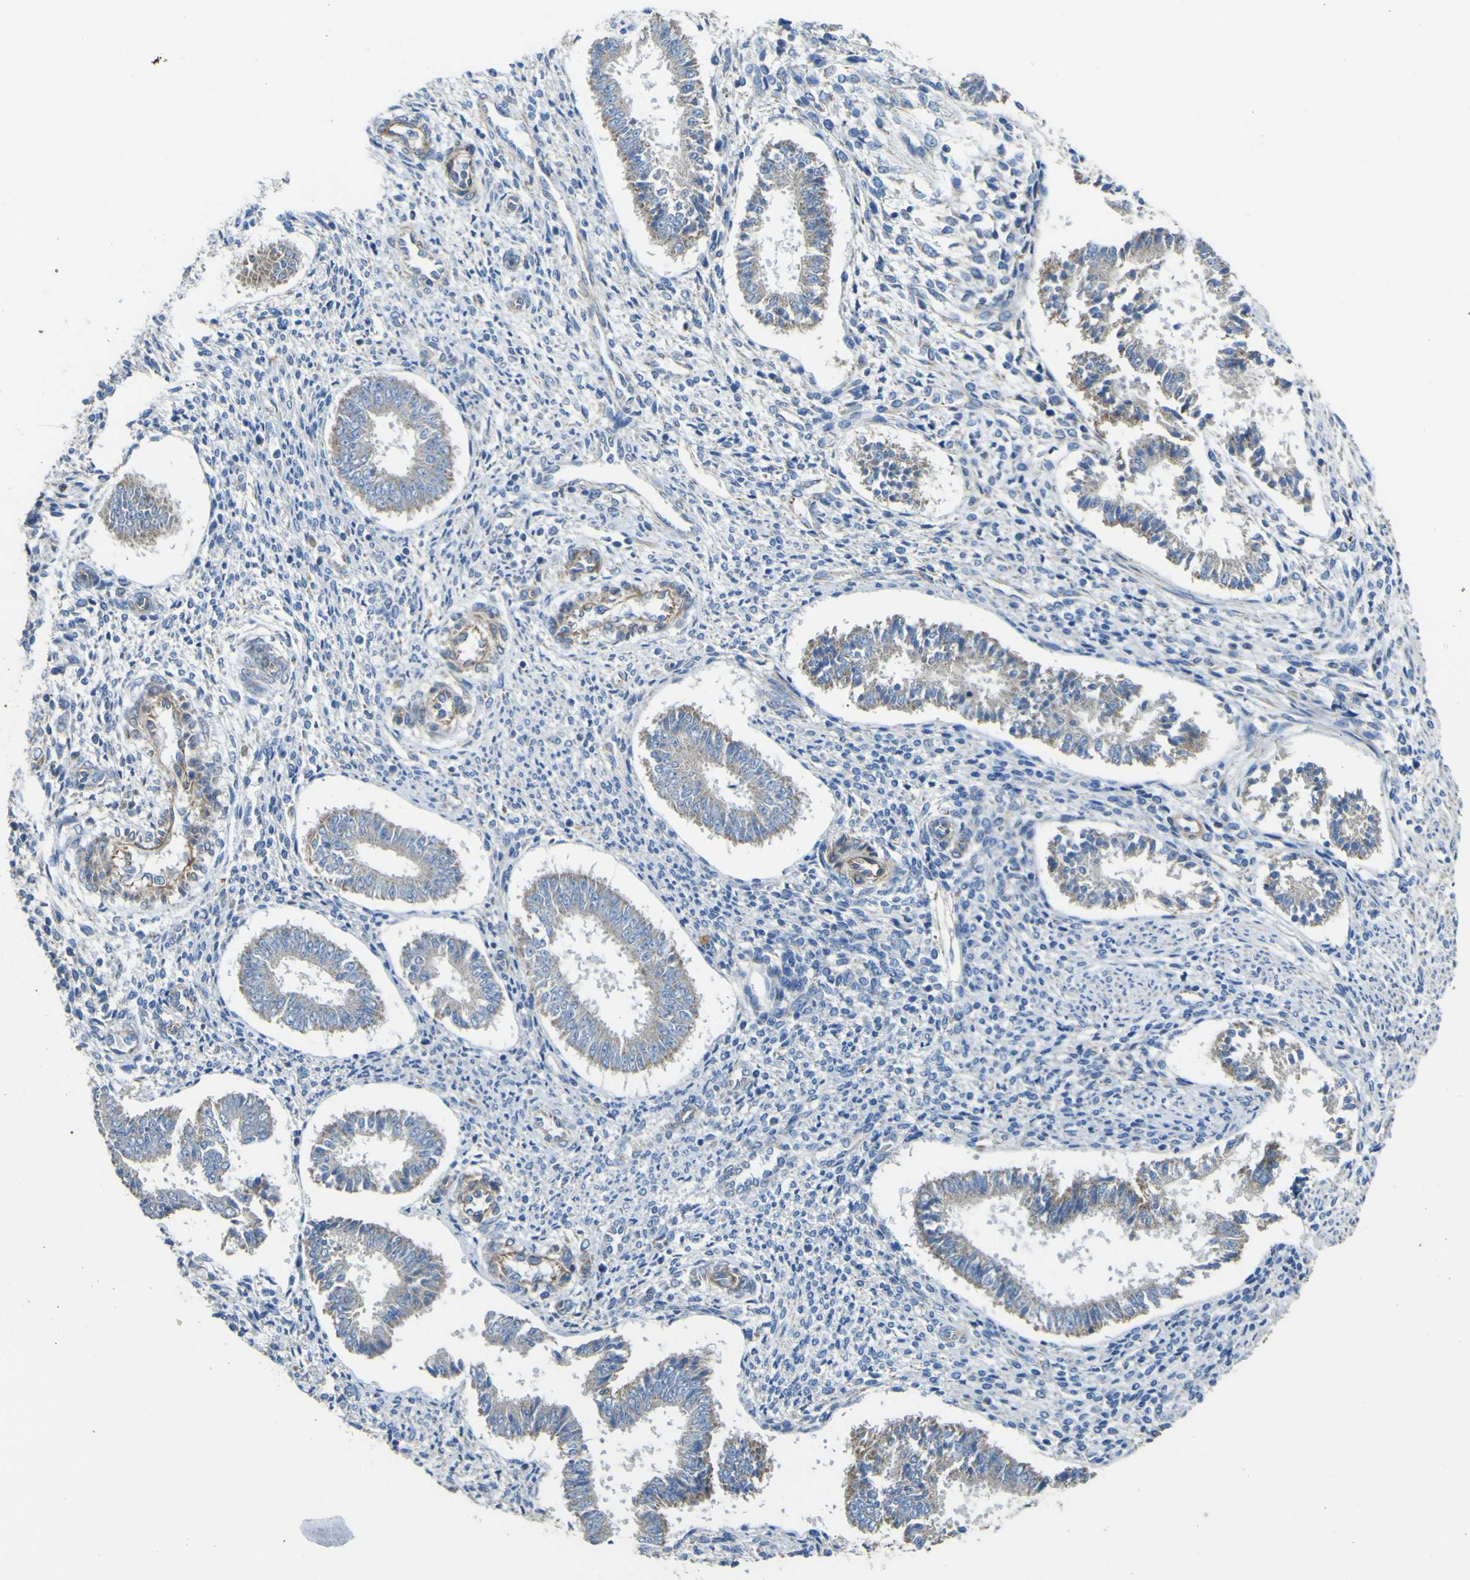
{"staining": {"intensity": "negative", "quantity": "none", "location": "none"}, "tissue": "endometrium", "cell_type": "Cells in endometrial stroma", "image_type": "normal", "snomed": [{"axis": "morphology", "description": "Normal tissue, NOS"}, {"axis": "topography", "description": "Endometrium"}], "caption": "Cells in endometrial stroma show no significant protein expression in normal endometrium. Brightfield microscopy of immunohistochemistry stained with DAB (3,3'-diaminobenzidine) (brown) and hematoxylin (blue), captured at high magnification.", "gene": "ALDH18A1", "patient": {"sex": "female", "age": 35}}